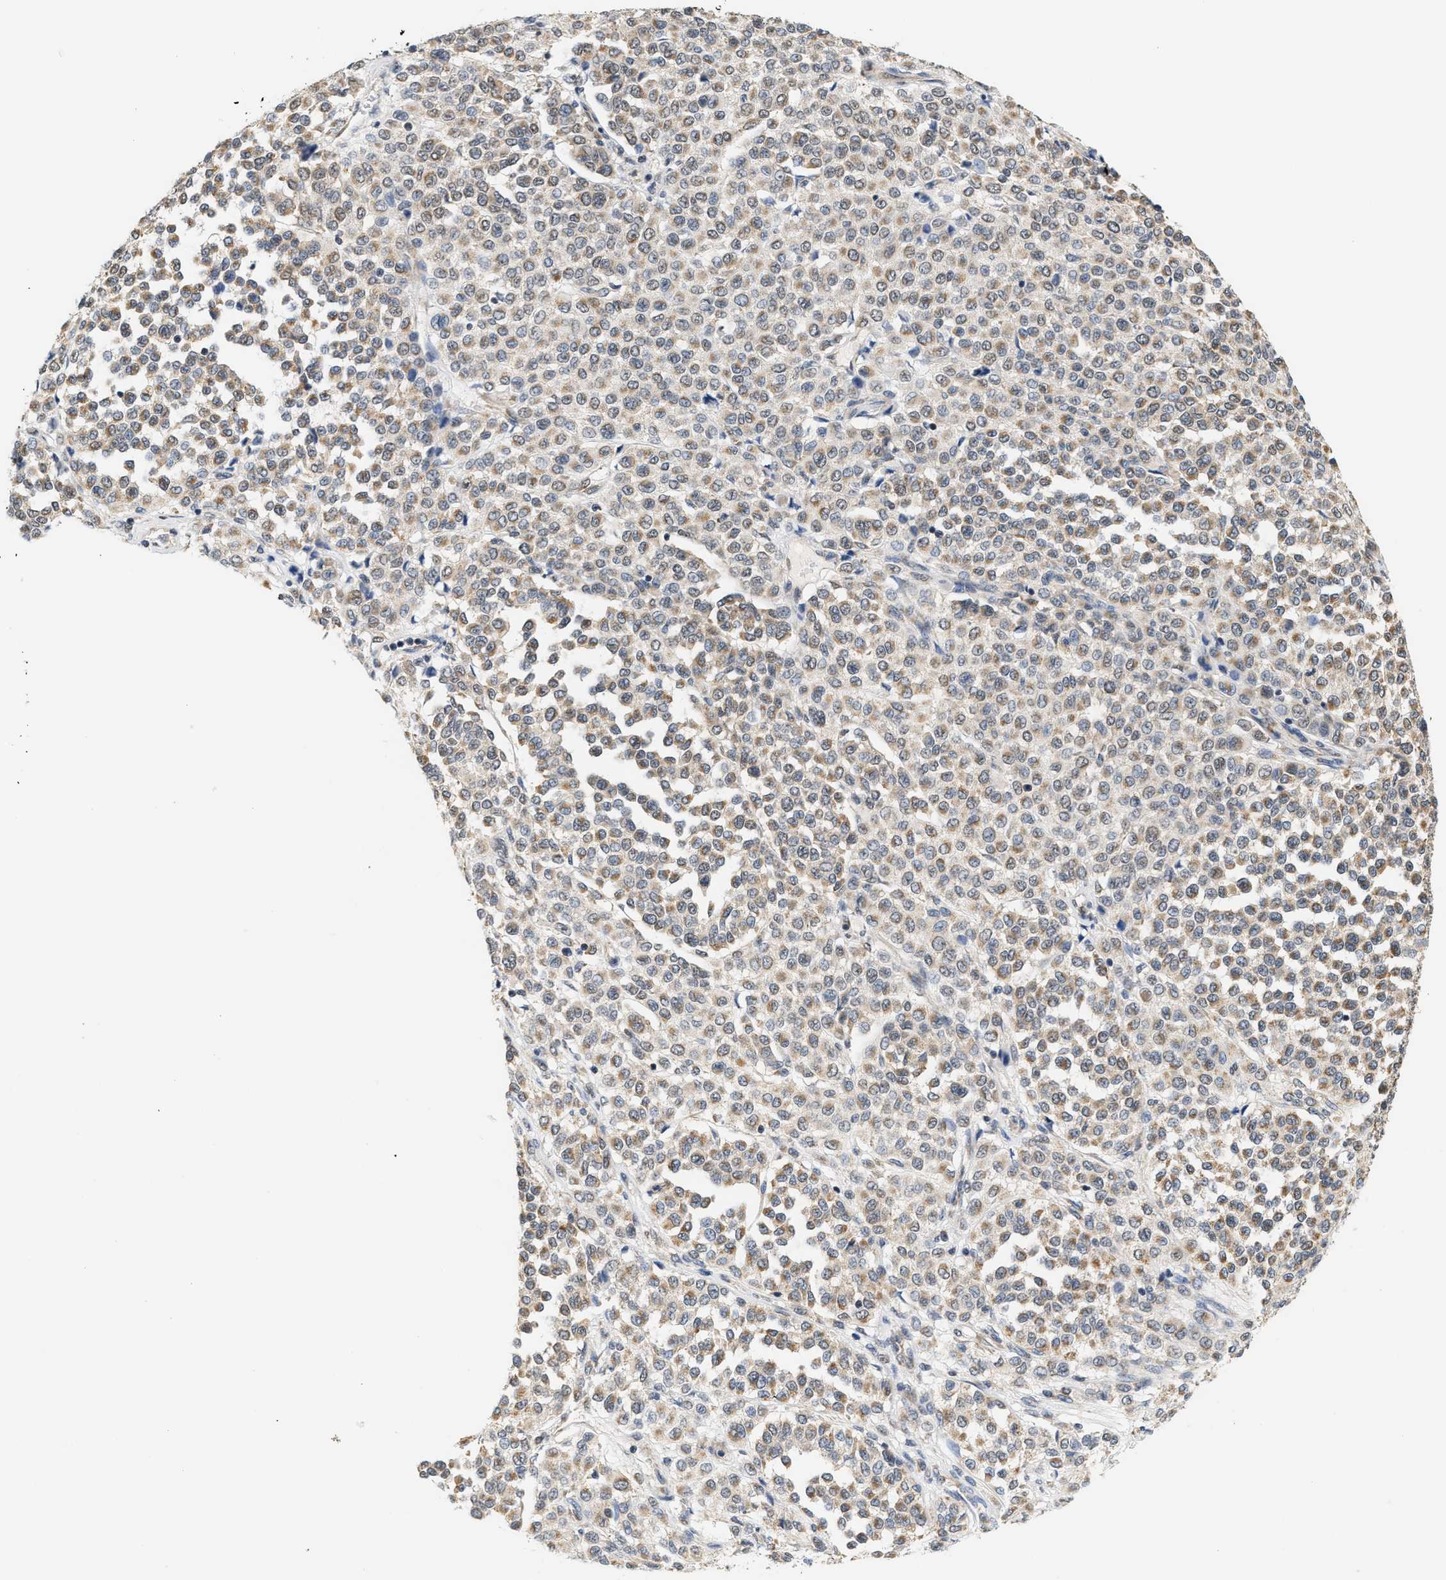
{"staining": {"intensity": "moderate", "quantity": "25%-75%", "location": "cytoplasmic/membranous"}, "tissue": "melanoma", "cell_type": "Tumor cells", "image_type": "cancer", "snomed": [{"axis": "morphology", "description": "Malignant melanoma, Metastatic site"}, {"axis": "topography", "description": "Pancreas"}], "caption": "Malignant melanoma (metastatic site) stained with a brown dye reveals moderate cytoplasmic/membranous positive expression in about 25%-75% of tumor cells.", "gene": "GIGYF1", "patient": {"sex": "female", "age": 30}}